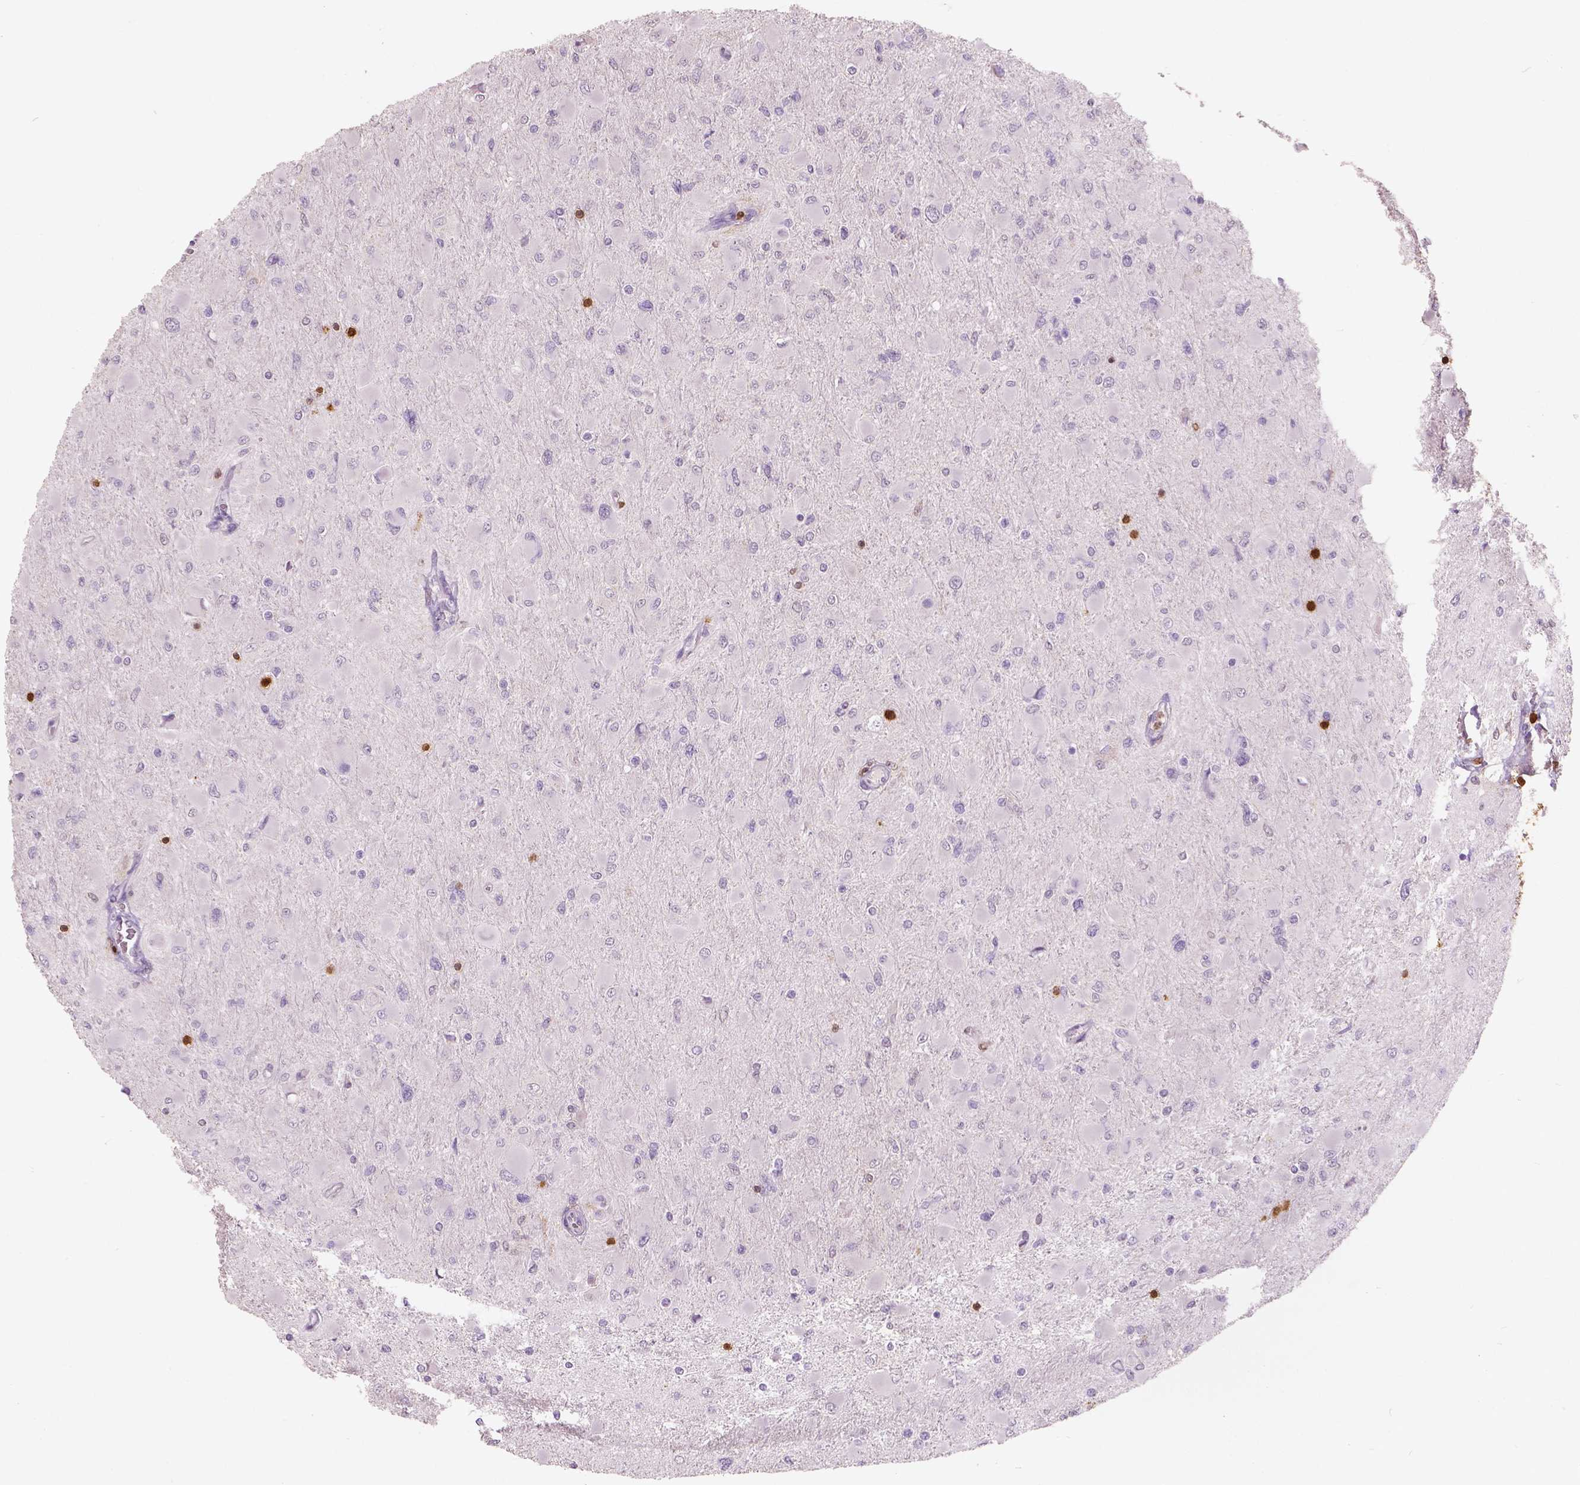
{"staining": {"intensity": "negative", "quantity": "none", "location": "none"}, "tissue": "glioma", "cell_type": "Tumor cells", "image_type": "cancer", "snomed": [{"axis": "morphology", "description": "Glioma, malignant, High grade"}, {"axis": "topography", "description": "Cerebral cortex"}], "caption": "Human glioma stained for a protein using IHC shows no staining in tumor cells.", "gene": "S100A4", "patient": {"sex": "female", "age": 36}}